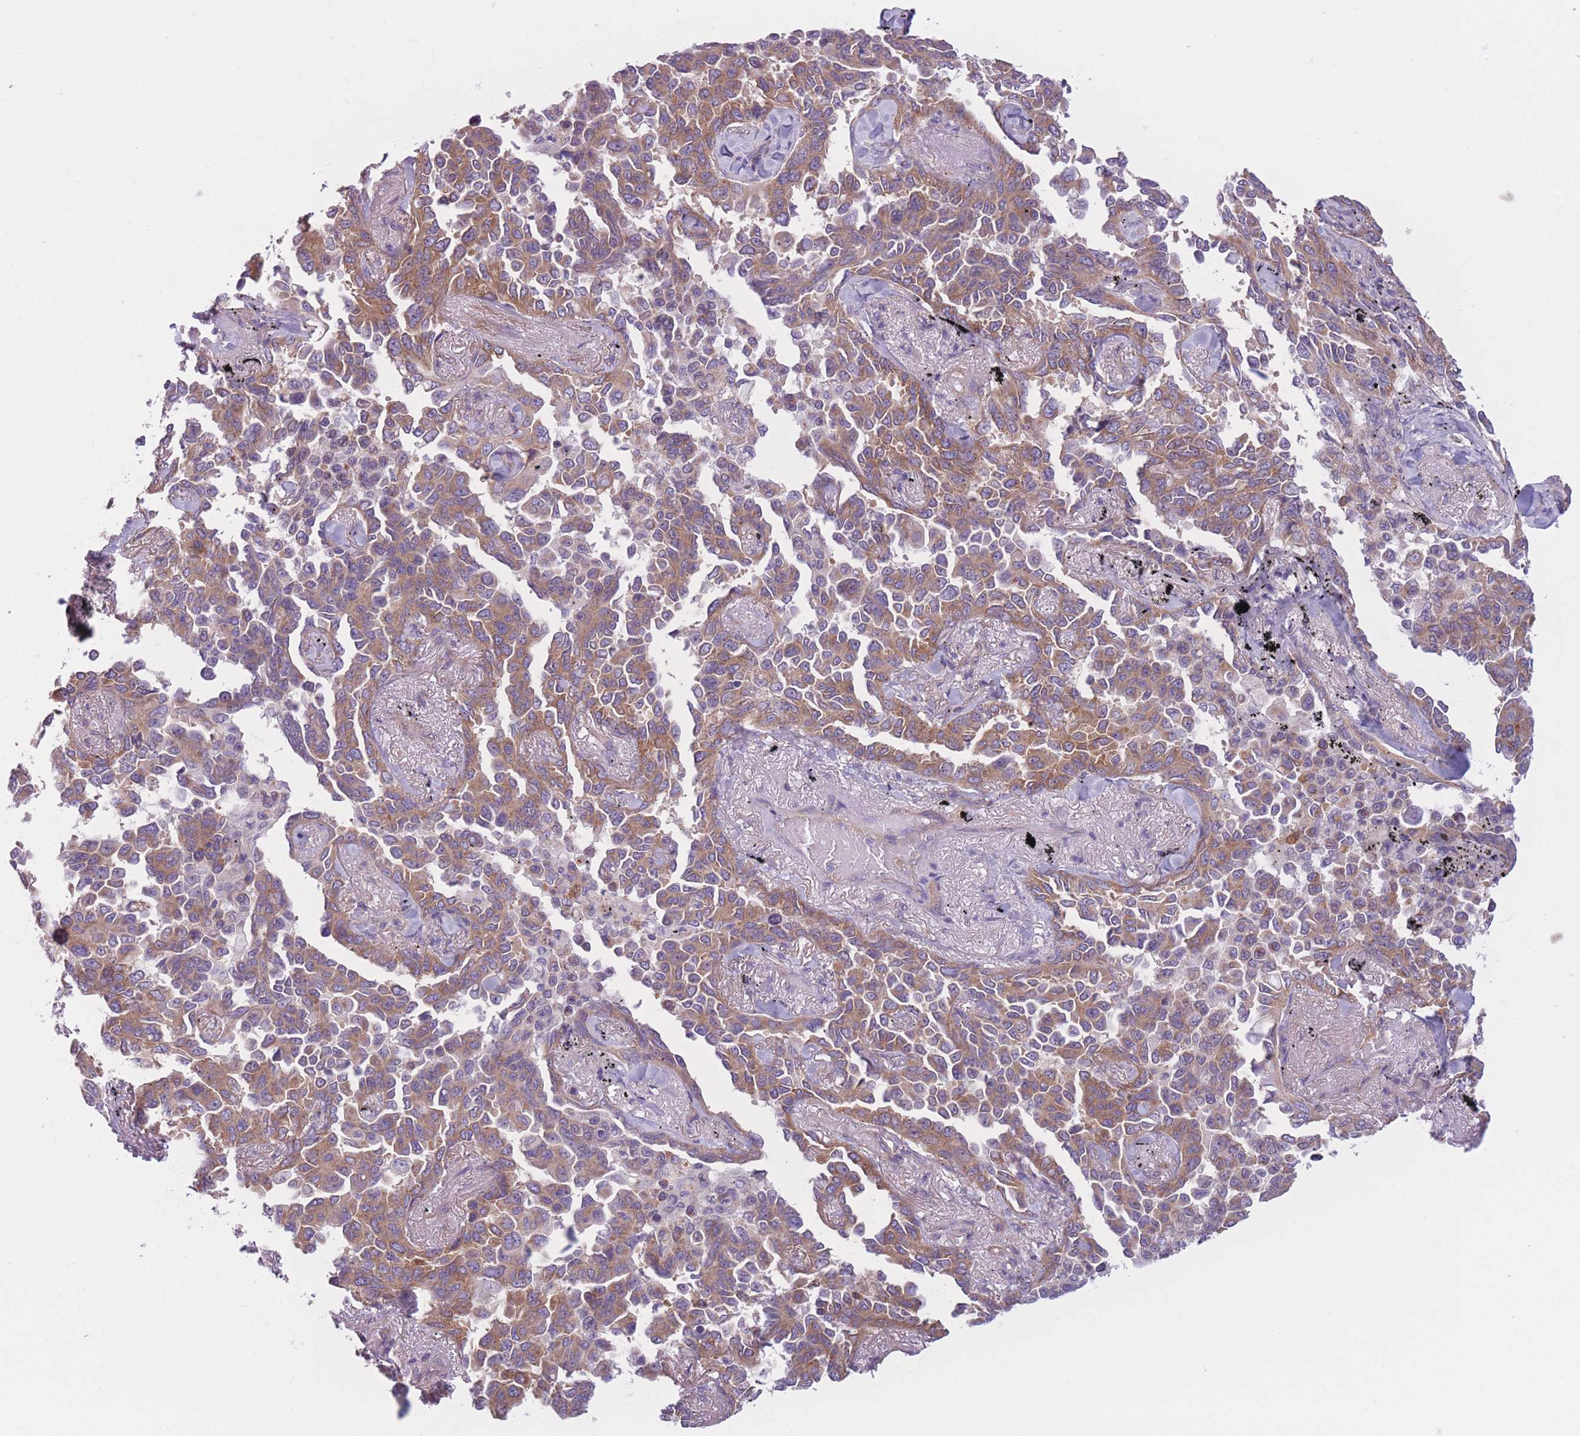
{"staining": {"intensity": "moderate", "quantity": ">75%", "location": "cytoplasmic/membranous"}, "tissue": "lung cancer", "cell_type": "Tumor cells", "image_type": "cancer", "snomed": [{"axis": "morphology", "description": "Adenocarcinoma, NOS"}, {"axis": "topography", "description": "Lung"}], "caption": "Immunohistochemistry micrograph of human lung cancer stained for a protein (brown), which reveals medium levels of moderate cytoplasmic/membranous positivity in approximately >75% of tumor cells.", "gene": "SERPINB3", "patient": {"sex": "female", "age": 67}}